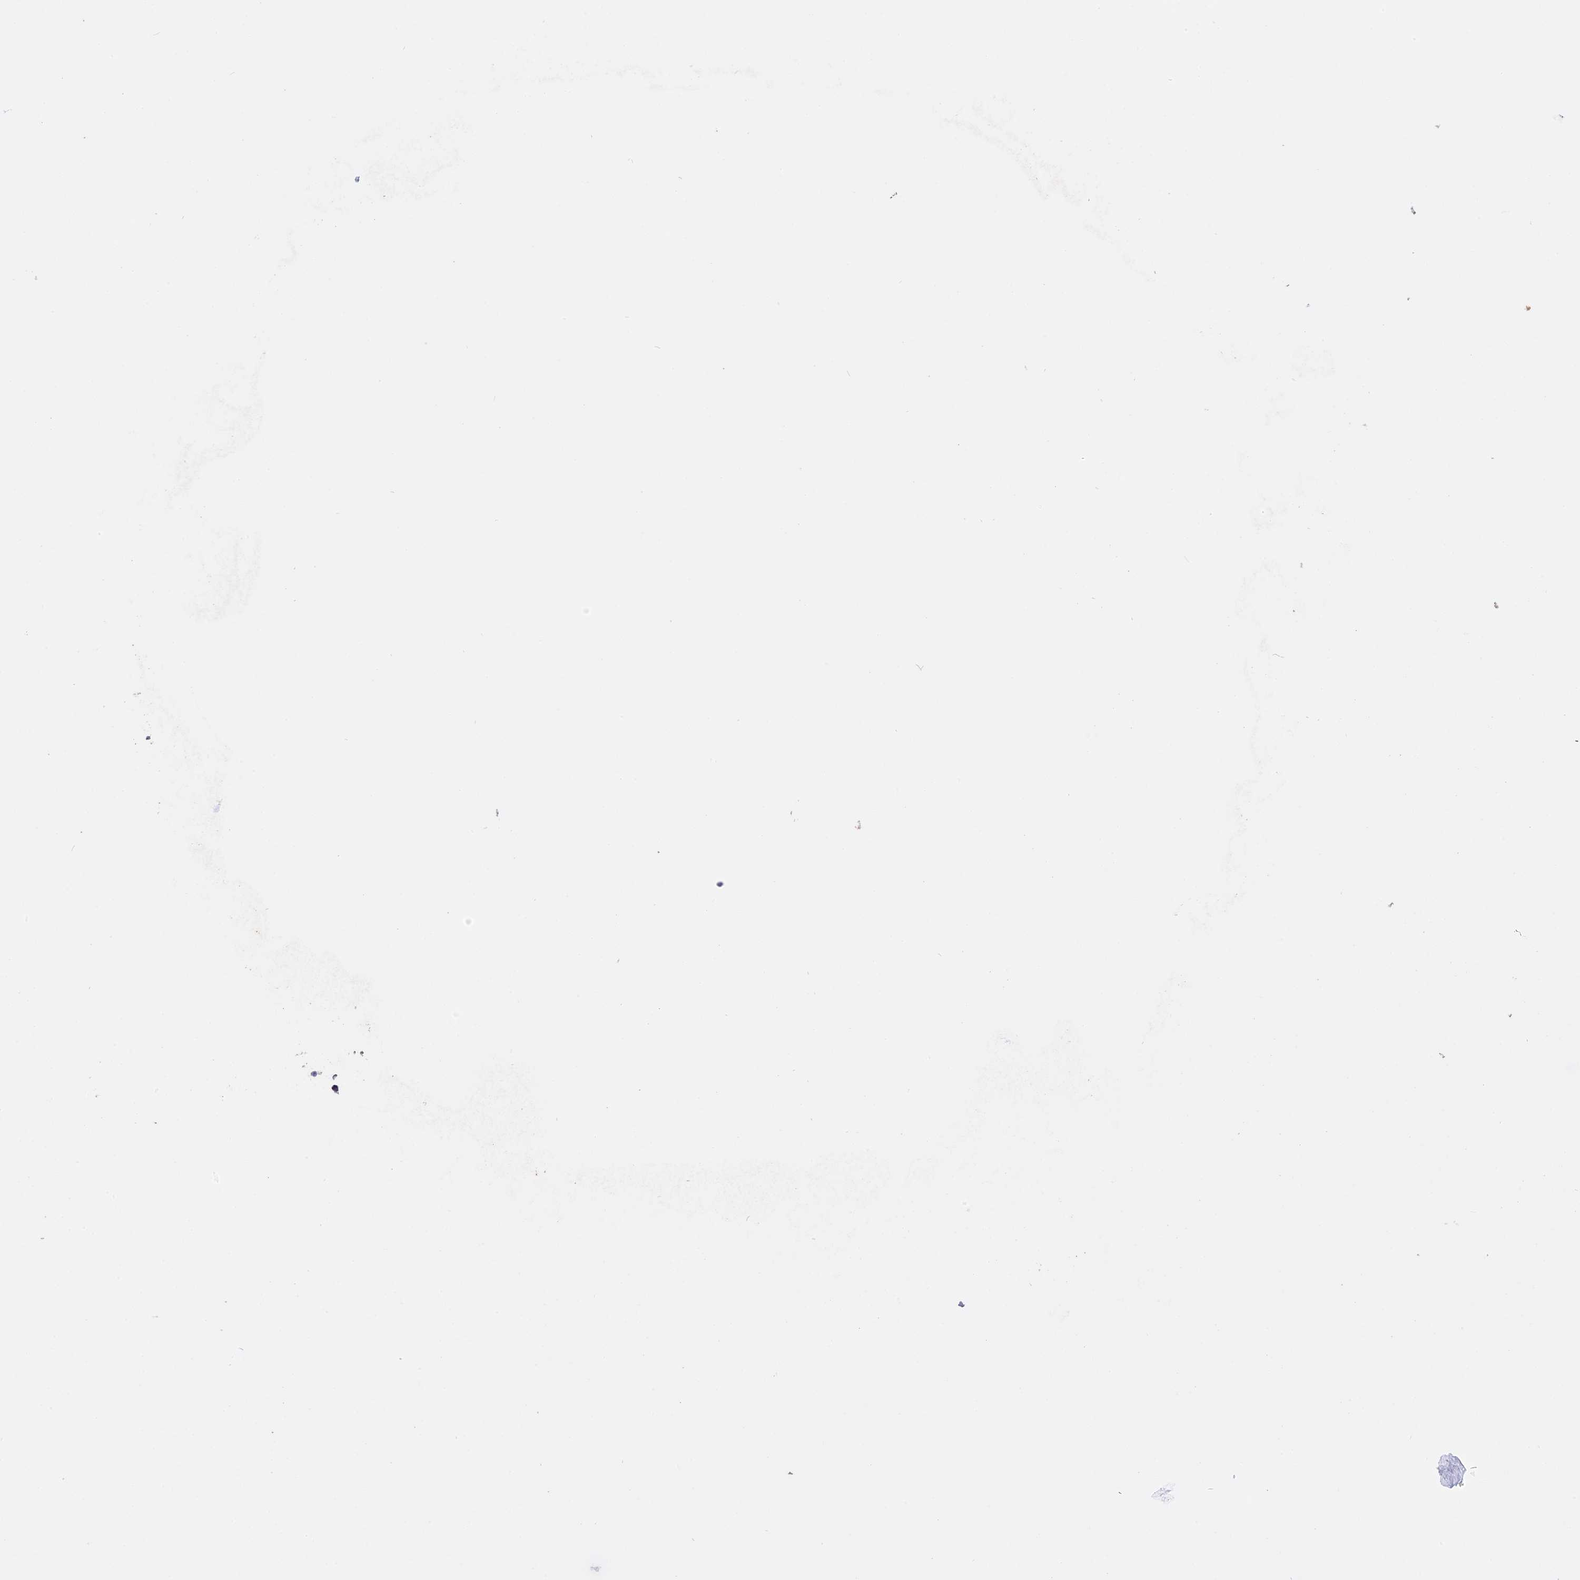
{"staining": {"intensity": "moderate", "quantity": ">75%", "location": "nuclear"}, "tissue": "lung cancer", "cell_type": "Tumor cells", "image_type": "cancer", "snomed": [{"axis": "morphology", "description": "Adenocarcinoma, NOS"}, {"axis": "topography", "description": "Lung"}], "caption": "Immunohistochemistry (IHC) histopathology image of neoplastic tissue: human adenocarcinoma (lung) stained using IHC demonstrates medium levels of moderate protein expression localized specifically in the nuclear of tumor cells, appearing as a nuclear brown color.", "gene": "PSMC6", "patient": {"sex": "female", "age": 76}}